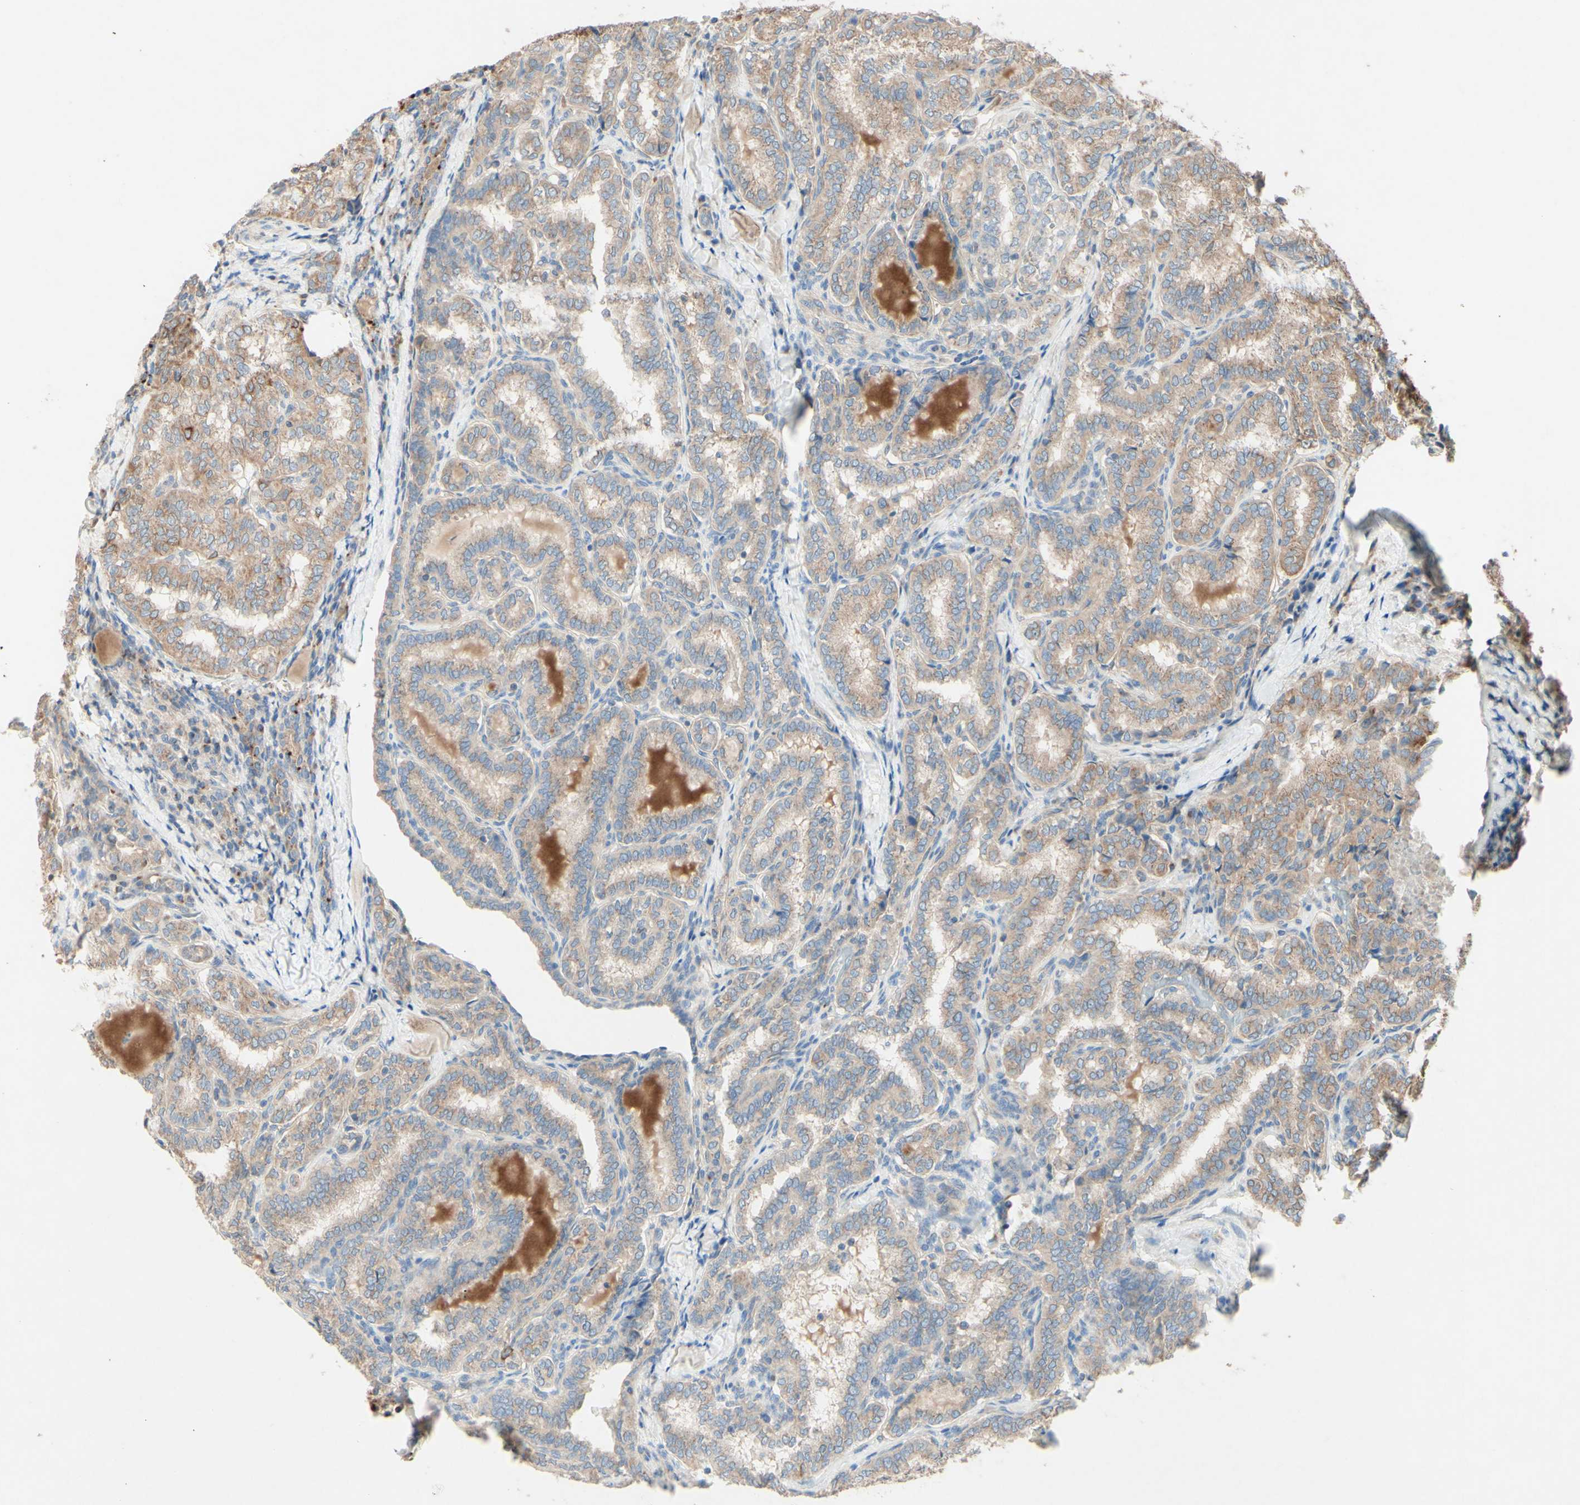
{"staining": {"intensity": "weak", "quantity": ">75%", "location": "cytoplasmic/membranous"}, "tissue": "thyroid cancer", "cell_type": "Tumor cells", "image_type": "cancer", "snomed": [{"axis": "morphology", "description": "Normal tissue, NOS"}, {"axis": "morphology", "description": "Papillary adenocarcinoma, NOS"}, {"axis": "topography", "description": "Thyroid gland"}], "caption": "Immunohistochemistry of thyroid cancer (papillary adenocarcinoma) exhibits low levels of weak cytoplasmic/membranous expression in approximately >75% of tumor cells.", "gene": "MTM1", "patient": {"sex": "female", "age": 30}}